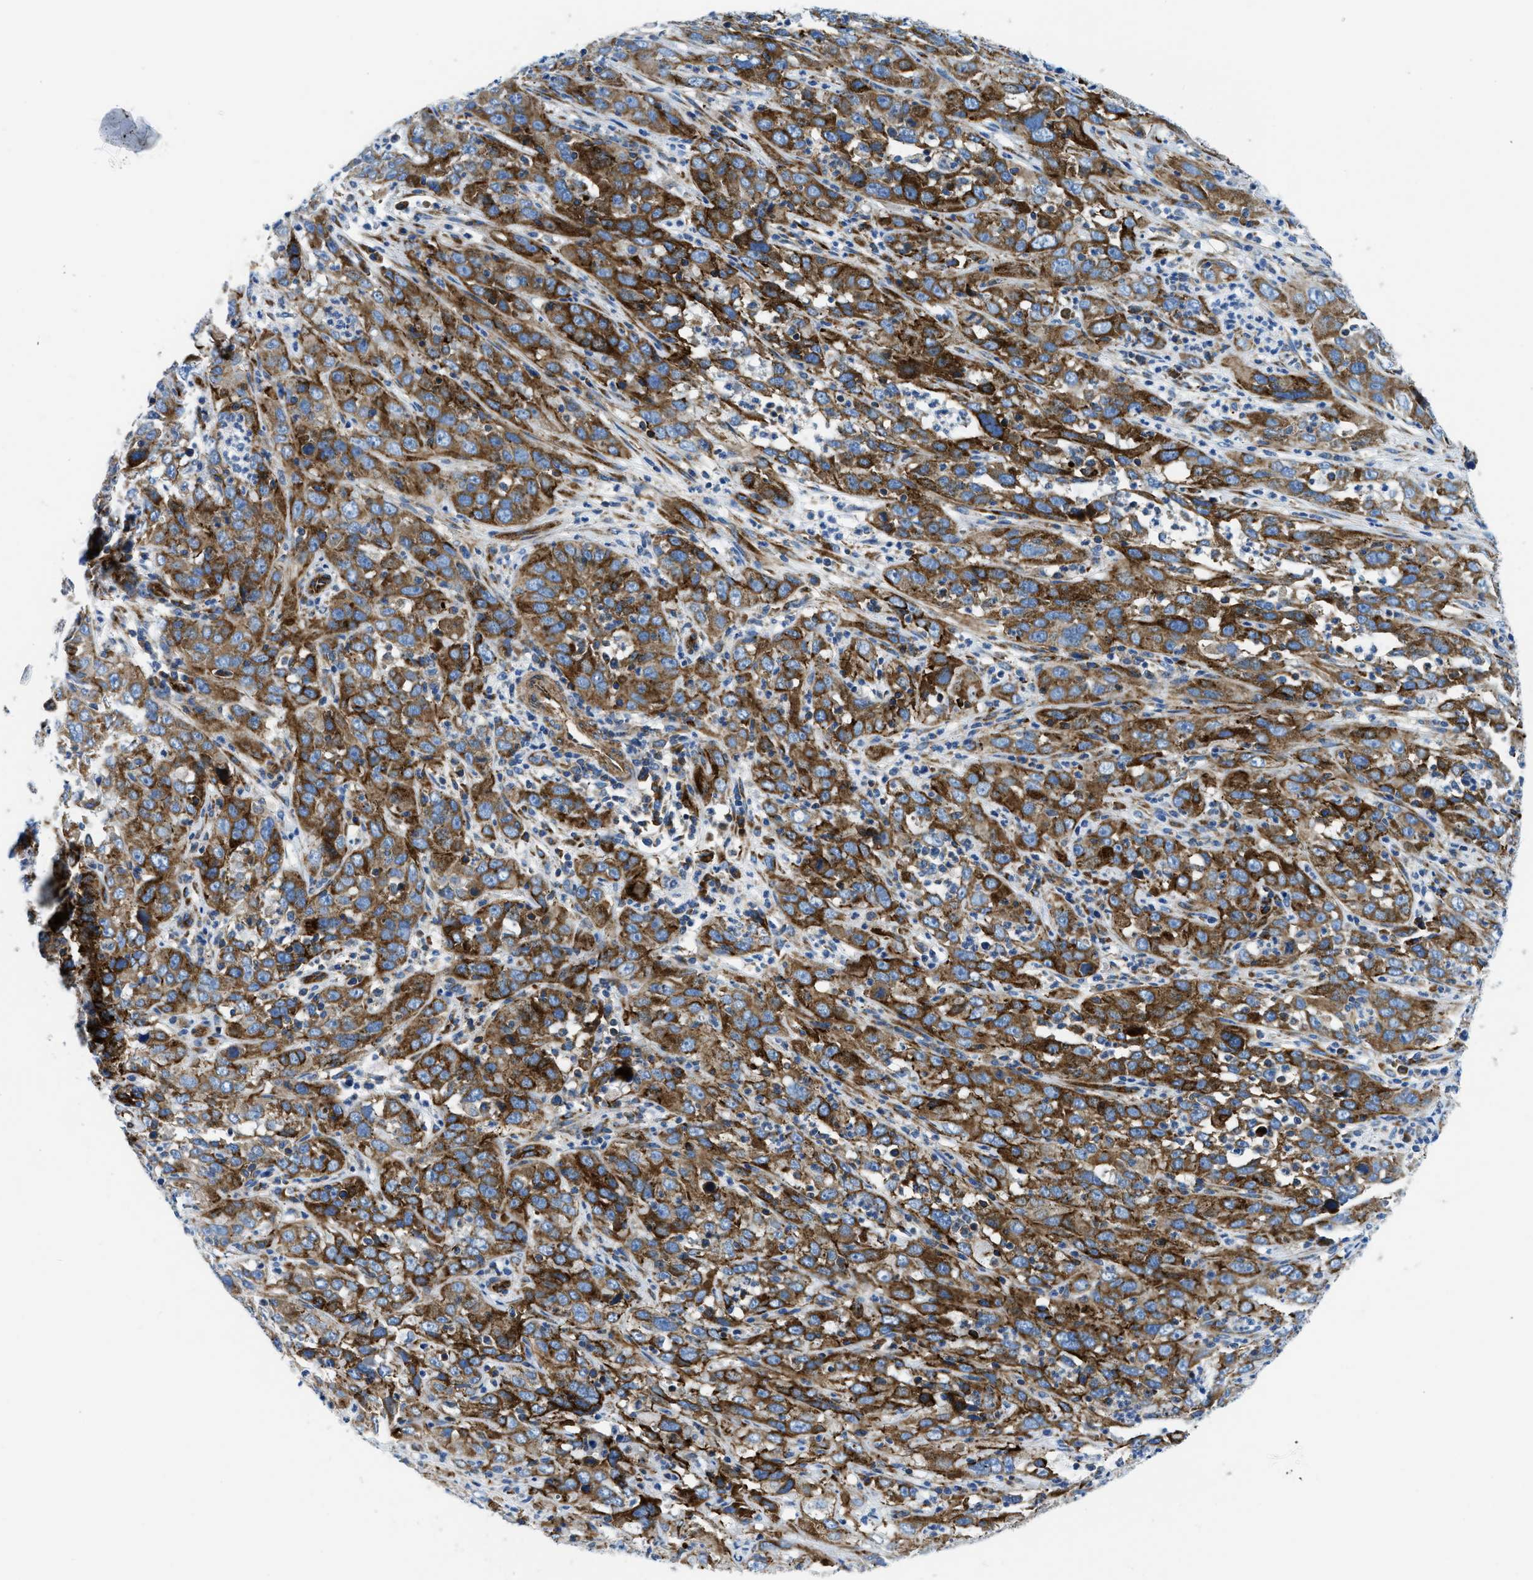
{"staining": {"intensity": "strong", "quantity": ">75%", "location": "cytoplasmic/membranous"}, "tissue": "cervical cancer", "cell_type": "Tumor cells", "image_type": "cancer", "snomed": [{"axis": "morphology", "description": "Squamous cell carcinoma, NOS"}, {"axis": "topography", "description": "Cervix"}], "caption": "A brown stain shows strong cytoplasmic/membranous expression of a protein in human cervical cancer tumor cells.", "gene": "CUTA", "patient": {"sex": "female", "age": 32}}